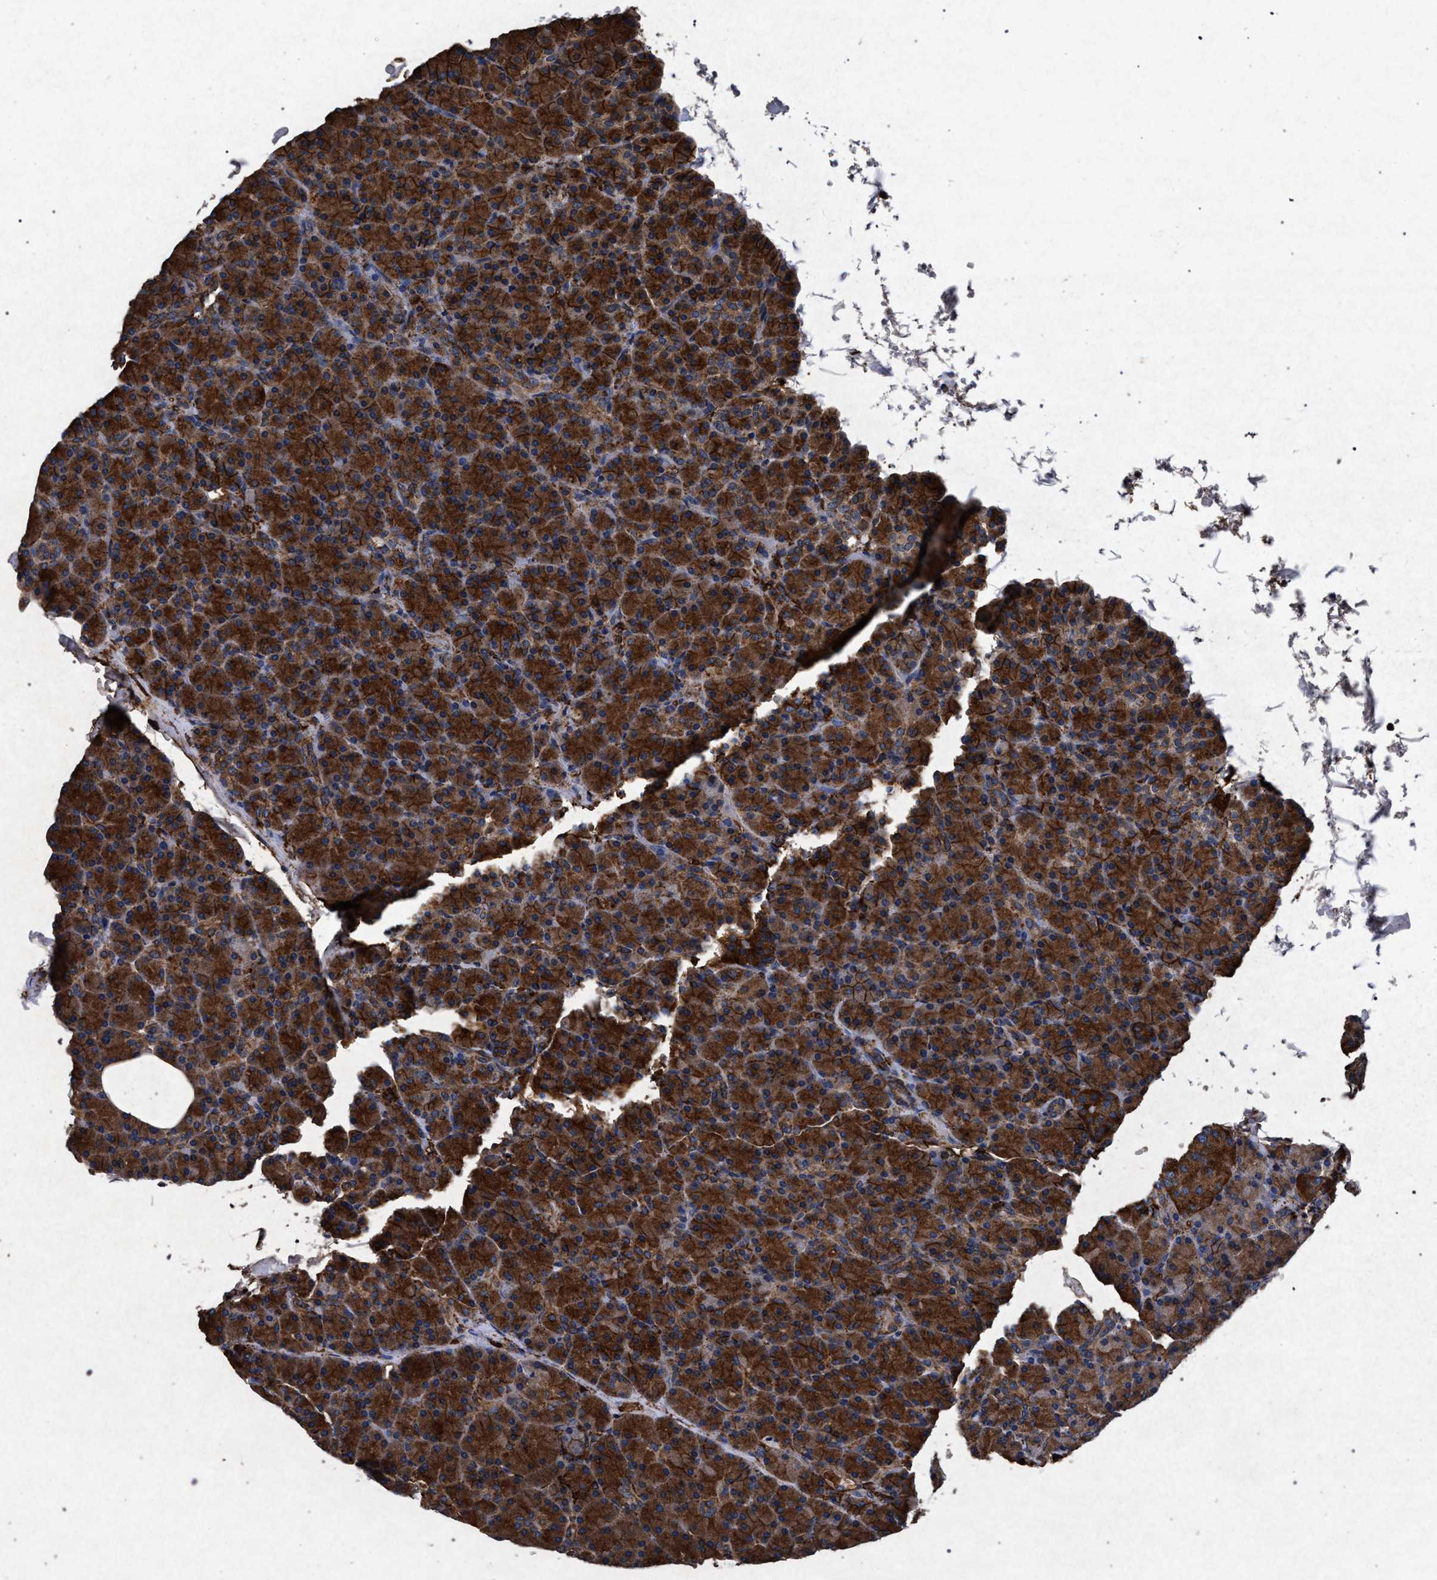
{"staining": {"intensity": "strong", "quantity": ">75%", "location": "cytoplasmic/membranous"}, "tissue": "pancreas", "cell_type": "Exocrine glandular cells", "image_type": "normal", "snomed": [{"axis": "morphology", "description": "Normal tissue, NOS"}, {"axis": "topography", "description": "Pancreas"}], "caption": "Protein expression analysis of unremarkable pancreas reveals strong cytoplasmic/membranous positivity in approximately >75% of exocrine glandular cells.", "gene": "MARCKS", "patient": {"sex": "female", "age": 43}}